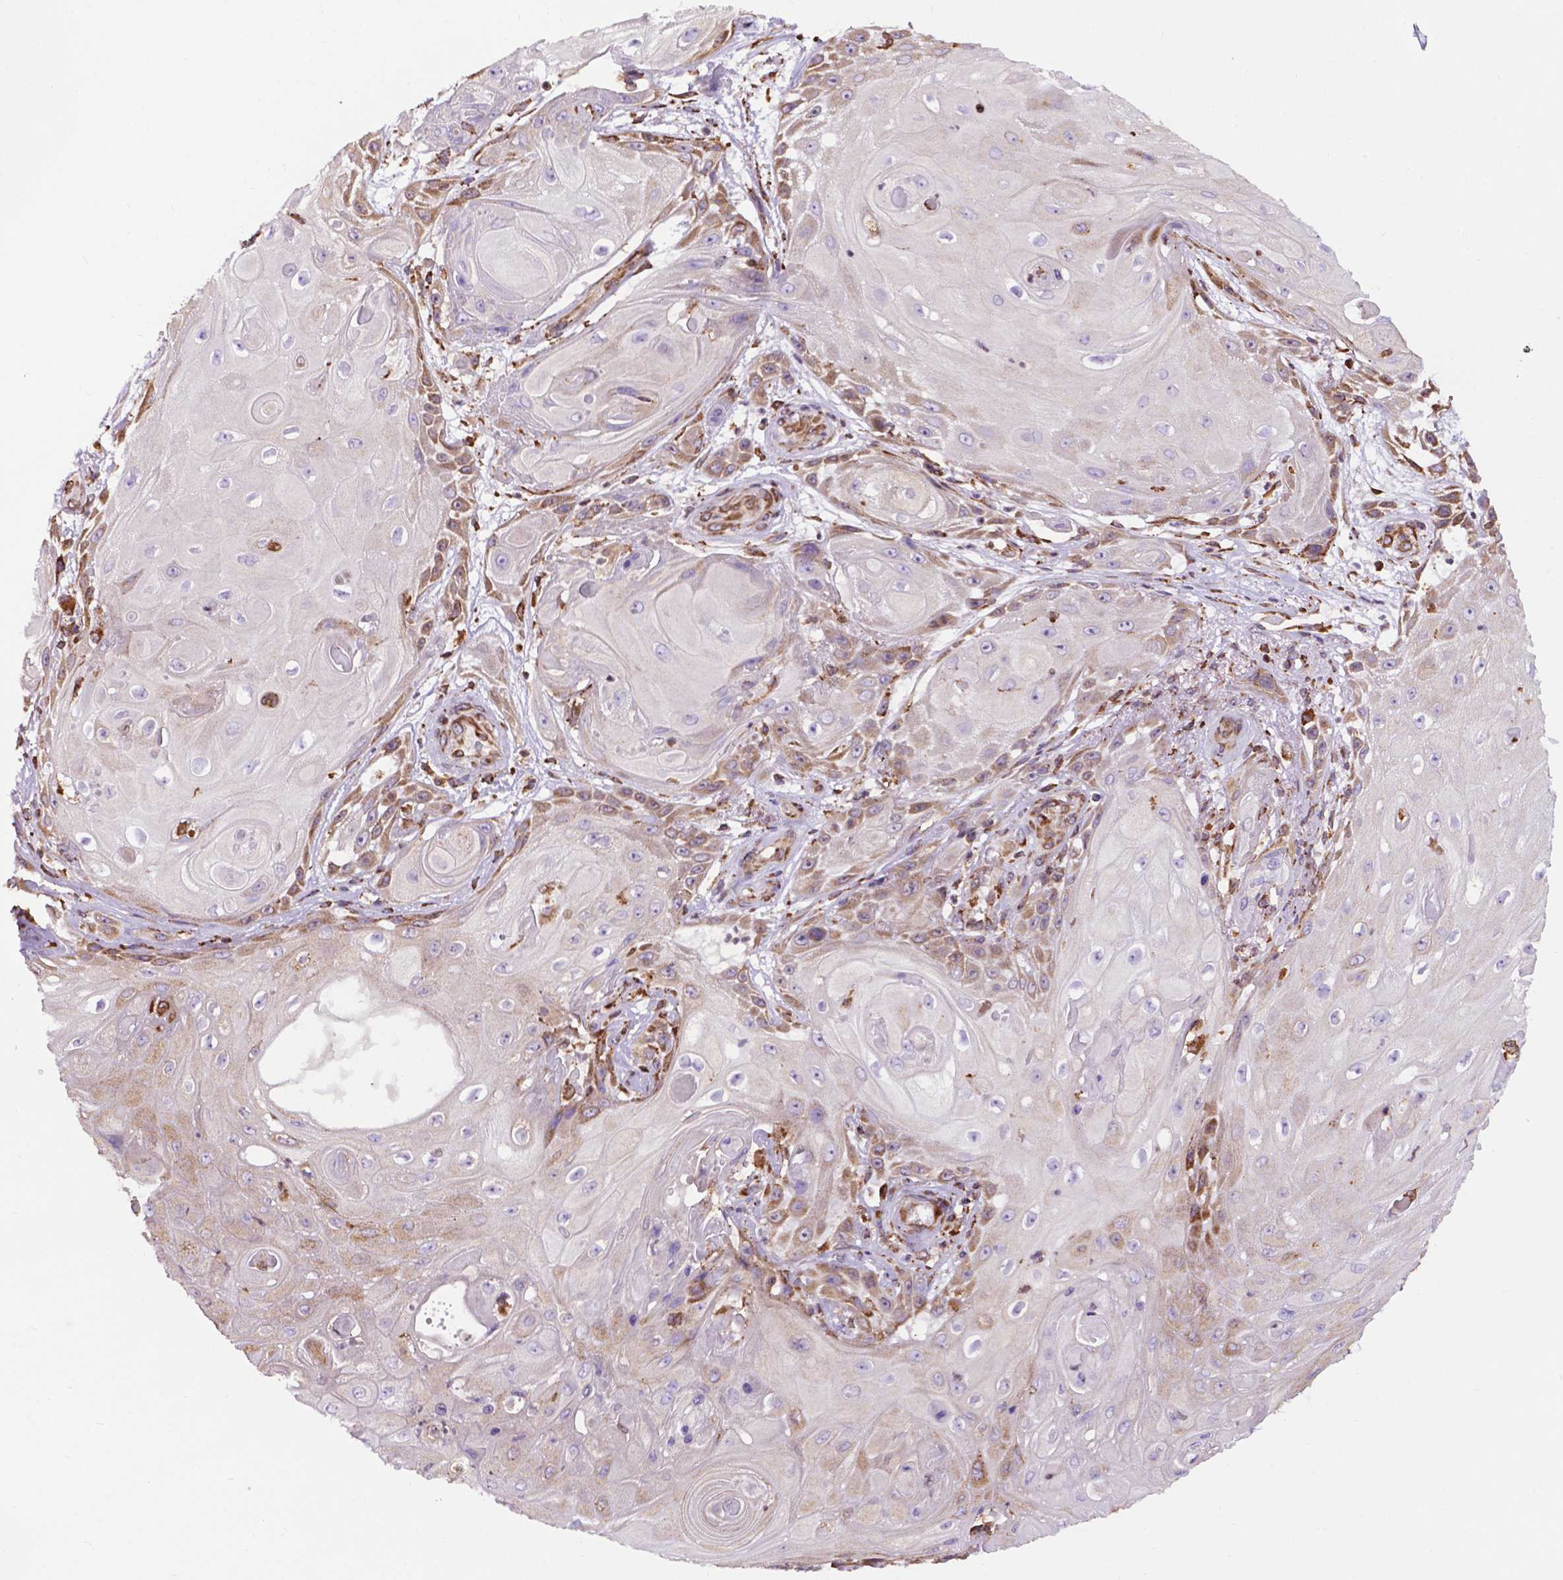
{"staining": {"intensity": "negative", "quantity": "none", "location": "none"}, "tissue": "skin cancer", "cell_type": "Tumor cells", "image_type": "cancer", "snomed": [{"axis": "morphology", "description": "Squamous cell carcinoma, NOS"}, {"axis": "topography", "description": "Skin"}], "caption": "DAB (3,3'-diaminobenzidine) immunohistochemical staining of skin cancer displays no significant staining in tumor cells.", "gene": "GANAB", "patient": {"sex": "male", "age": 62}}